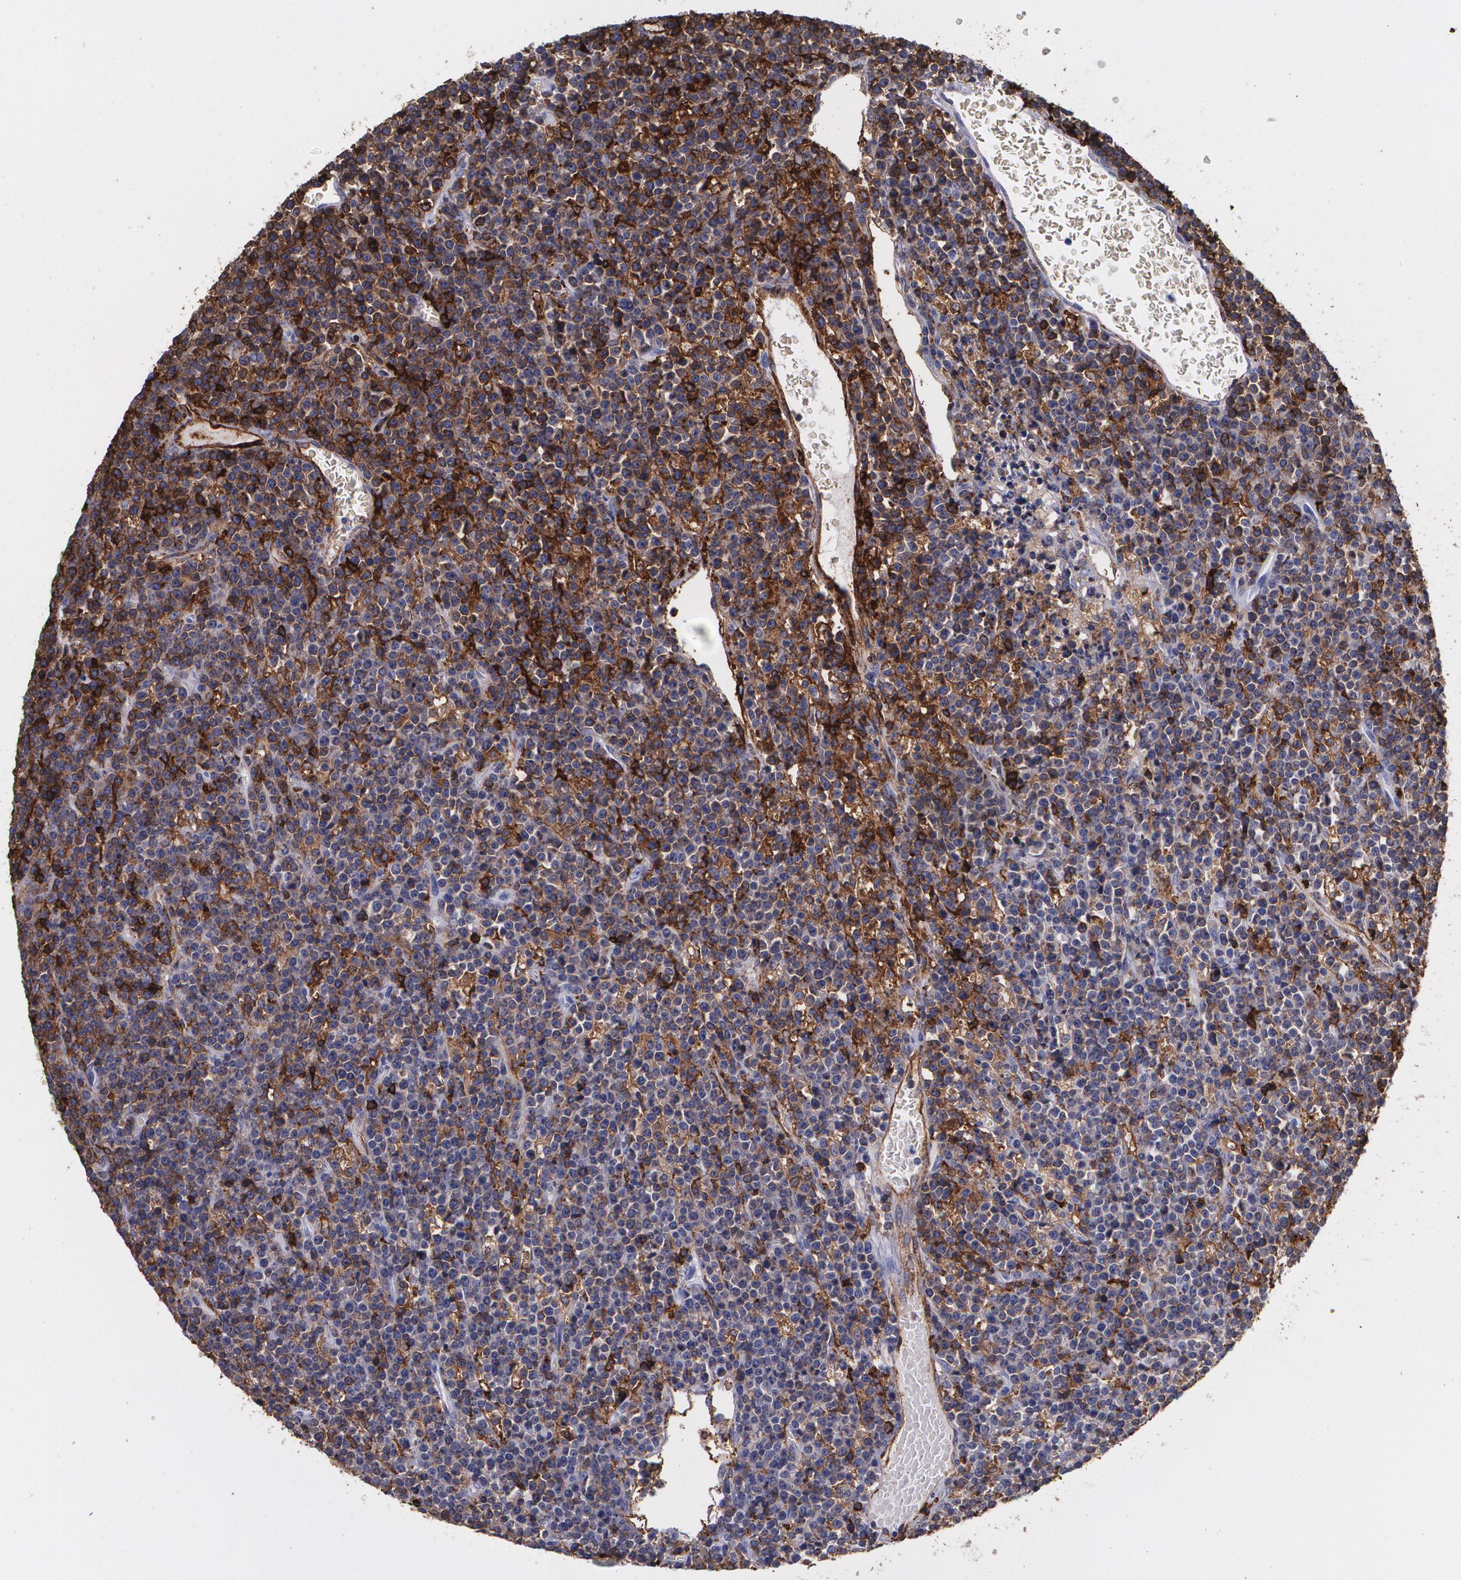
{"staining": {"intensity": "moderate", "quantity": "25%-75%", "location": "cytoplasmic/membranous"}, "tissue": "lymphoma", "cell_type": "Tumor cells", "image_type": "cancer", "snomed": [{"axis": "morphology", "description": "Malignant lymphoma, non-Hodgkin's type, High grade"}, {"axis": "topography", "description": "Ovary"}], "caption": "Immunohistochemical staining of high-grade malignant lymphoma, non-Hodgkin's type displays medium levels of moderate cytoplasmic/membranous protein positivity in approximately 25%-75% of tumor cells.", "gene": "HLA-DRA", "patient": {"sex": "female", "age": 56}}